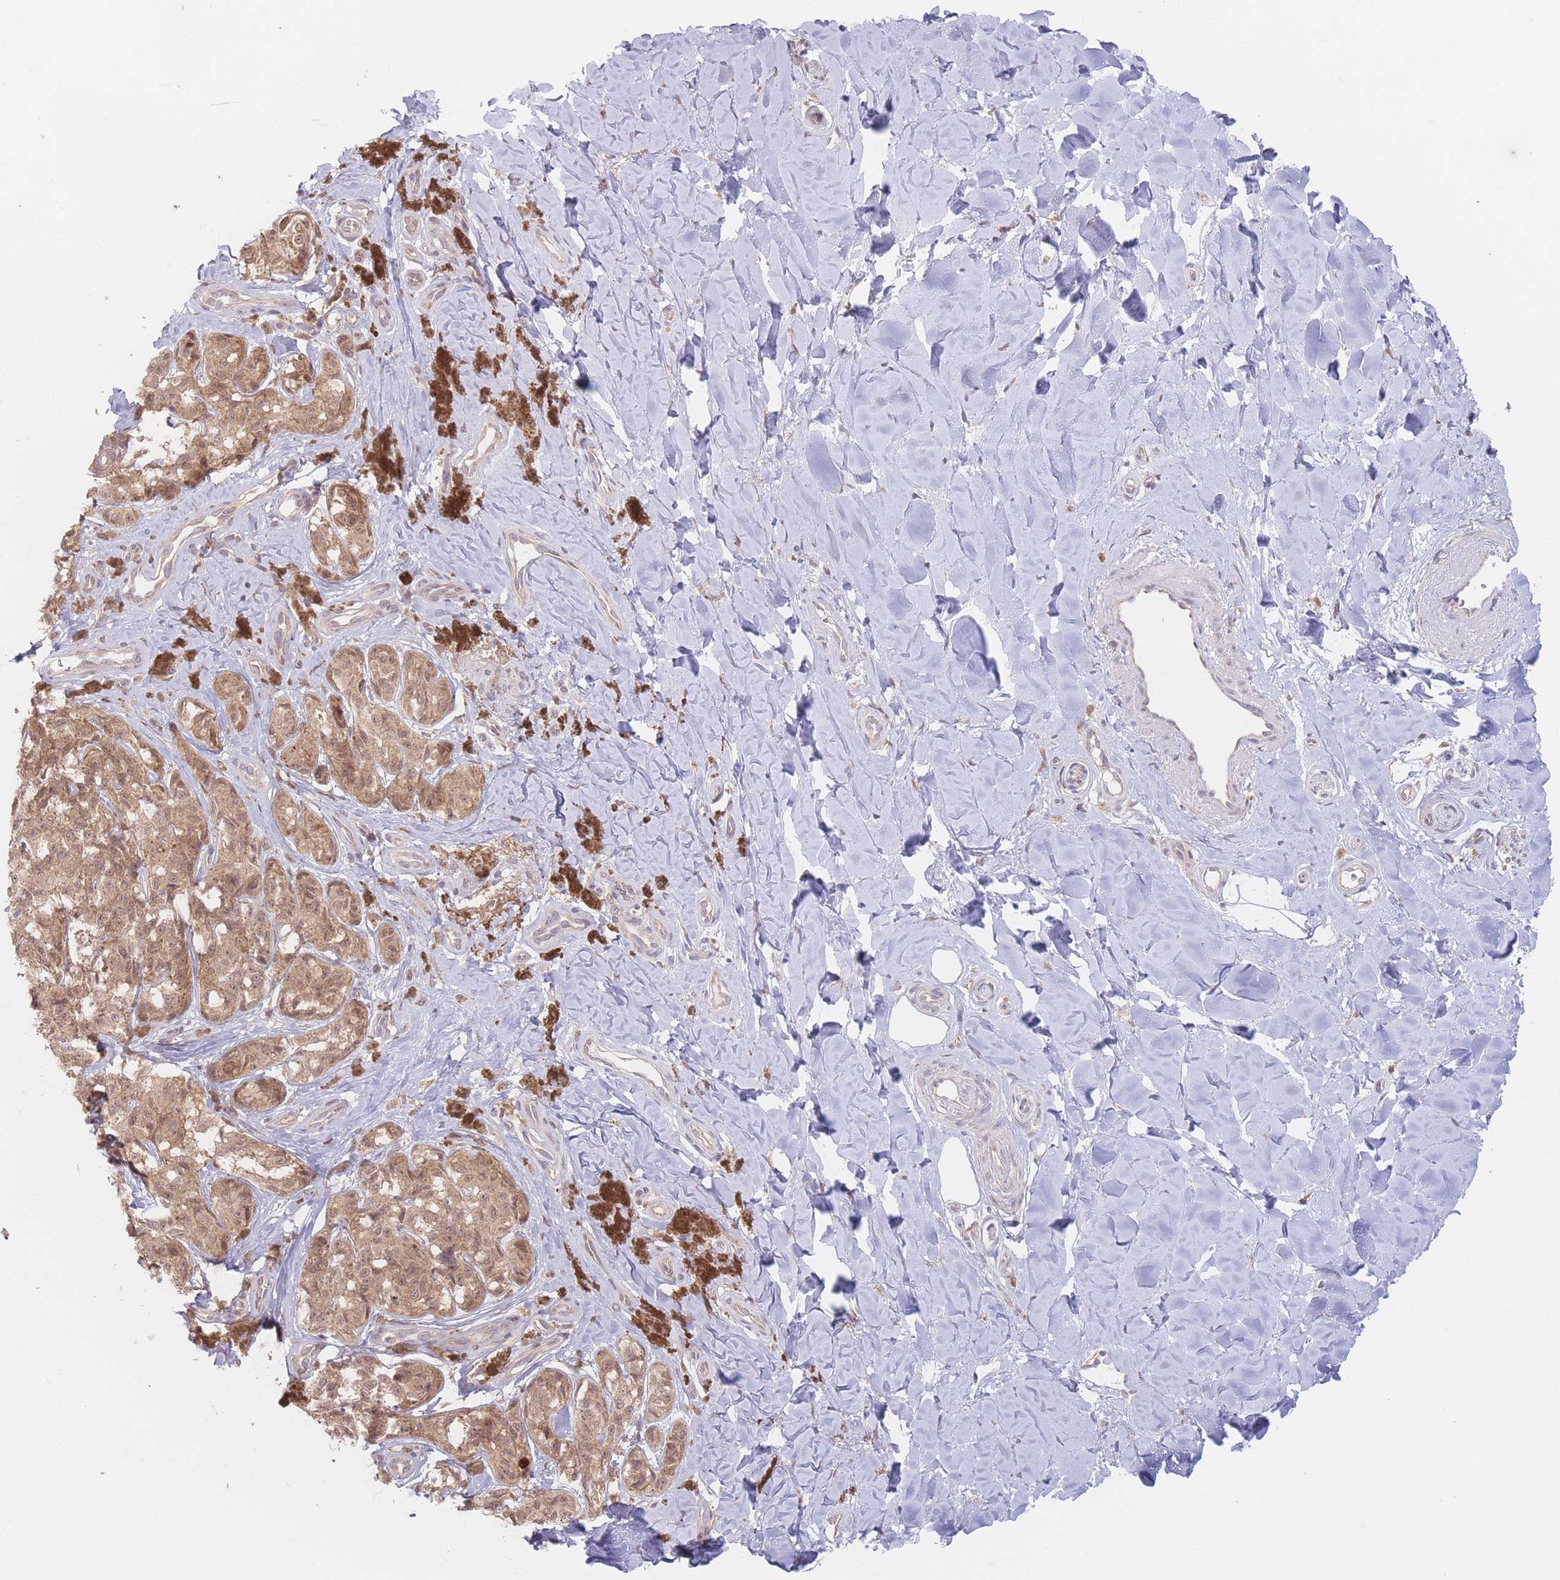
{"staining": {"intensity": "moderate", "quantity": ">75%", "location": "cytoplasmic/membranous,nuclear"}, "tissue": "melanoma", "cell_type": "Tumor cells", "image_type": "cancer", "snomed": [{"axis": "morphology", "description": "Malignant melanoma, NOS"}, {"axis": "topography", "description": "Skin"}], "caption": "A brown stain shows moderate cytoplasmic/membranous and nuclear staining of a protein in human melanoma tumor cells. (DAB IHC with brightfield microscopy, high magnification).", "gene": "PPM1A", "patient": {"sex": "female", "age": 65}}